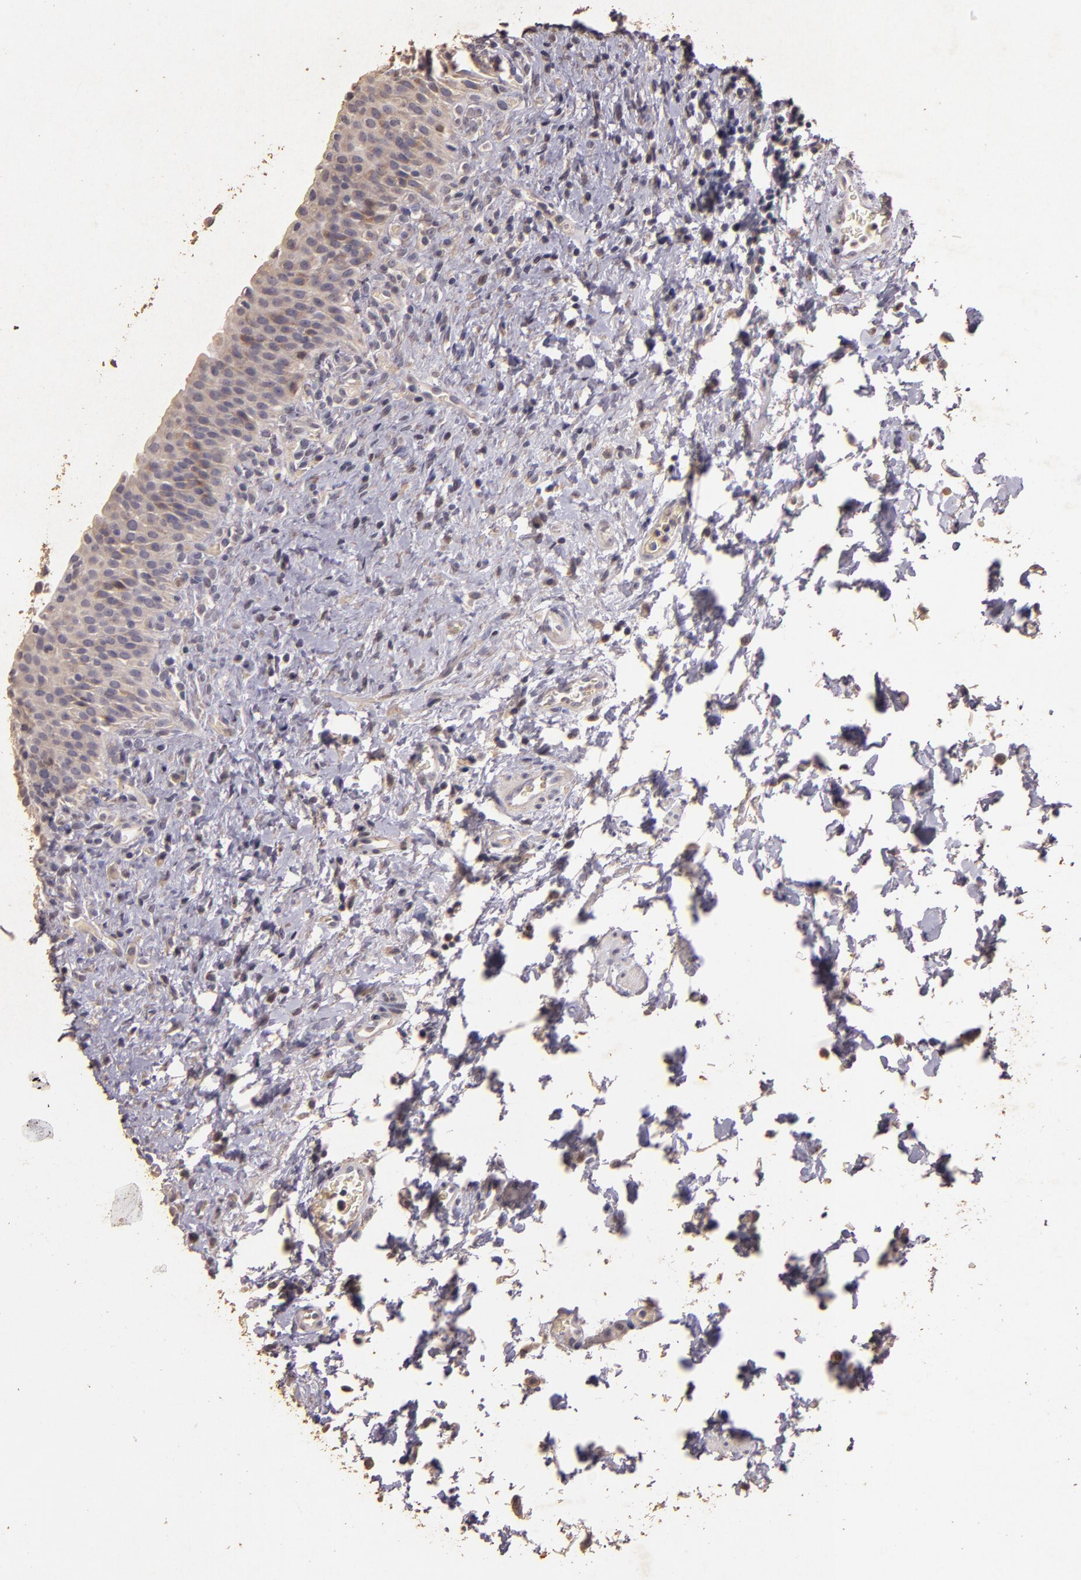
{"staining": {"intensity": "weak", "quantity": "25%-75%", "location": "cytoplasmic/membranous"}, "tissue": "urinary bladder", "cell_type": "Urothelial cells", "image_type": "normal", "snomed": [{"axis": "morphology", "description": "Normal tissue, NOS"}, {"axis": "topography", "description": "Urinary bladder"}], "caption": "Immunohistochemical staining of unremarkable urinary bladder demonstrates weak cytoplasmic/membranous protein expression in about 25%-75% of urothelial cells. Immunohistochemistry (ihc) stains the protein in brown and the nuclei are stained blue.", "gene": "BCL2L13", "patient": {"sex": "male", "age": 51}}